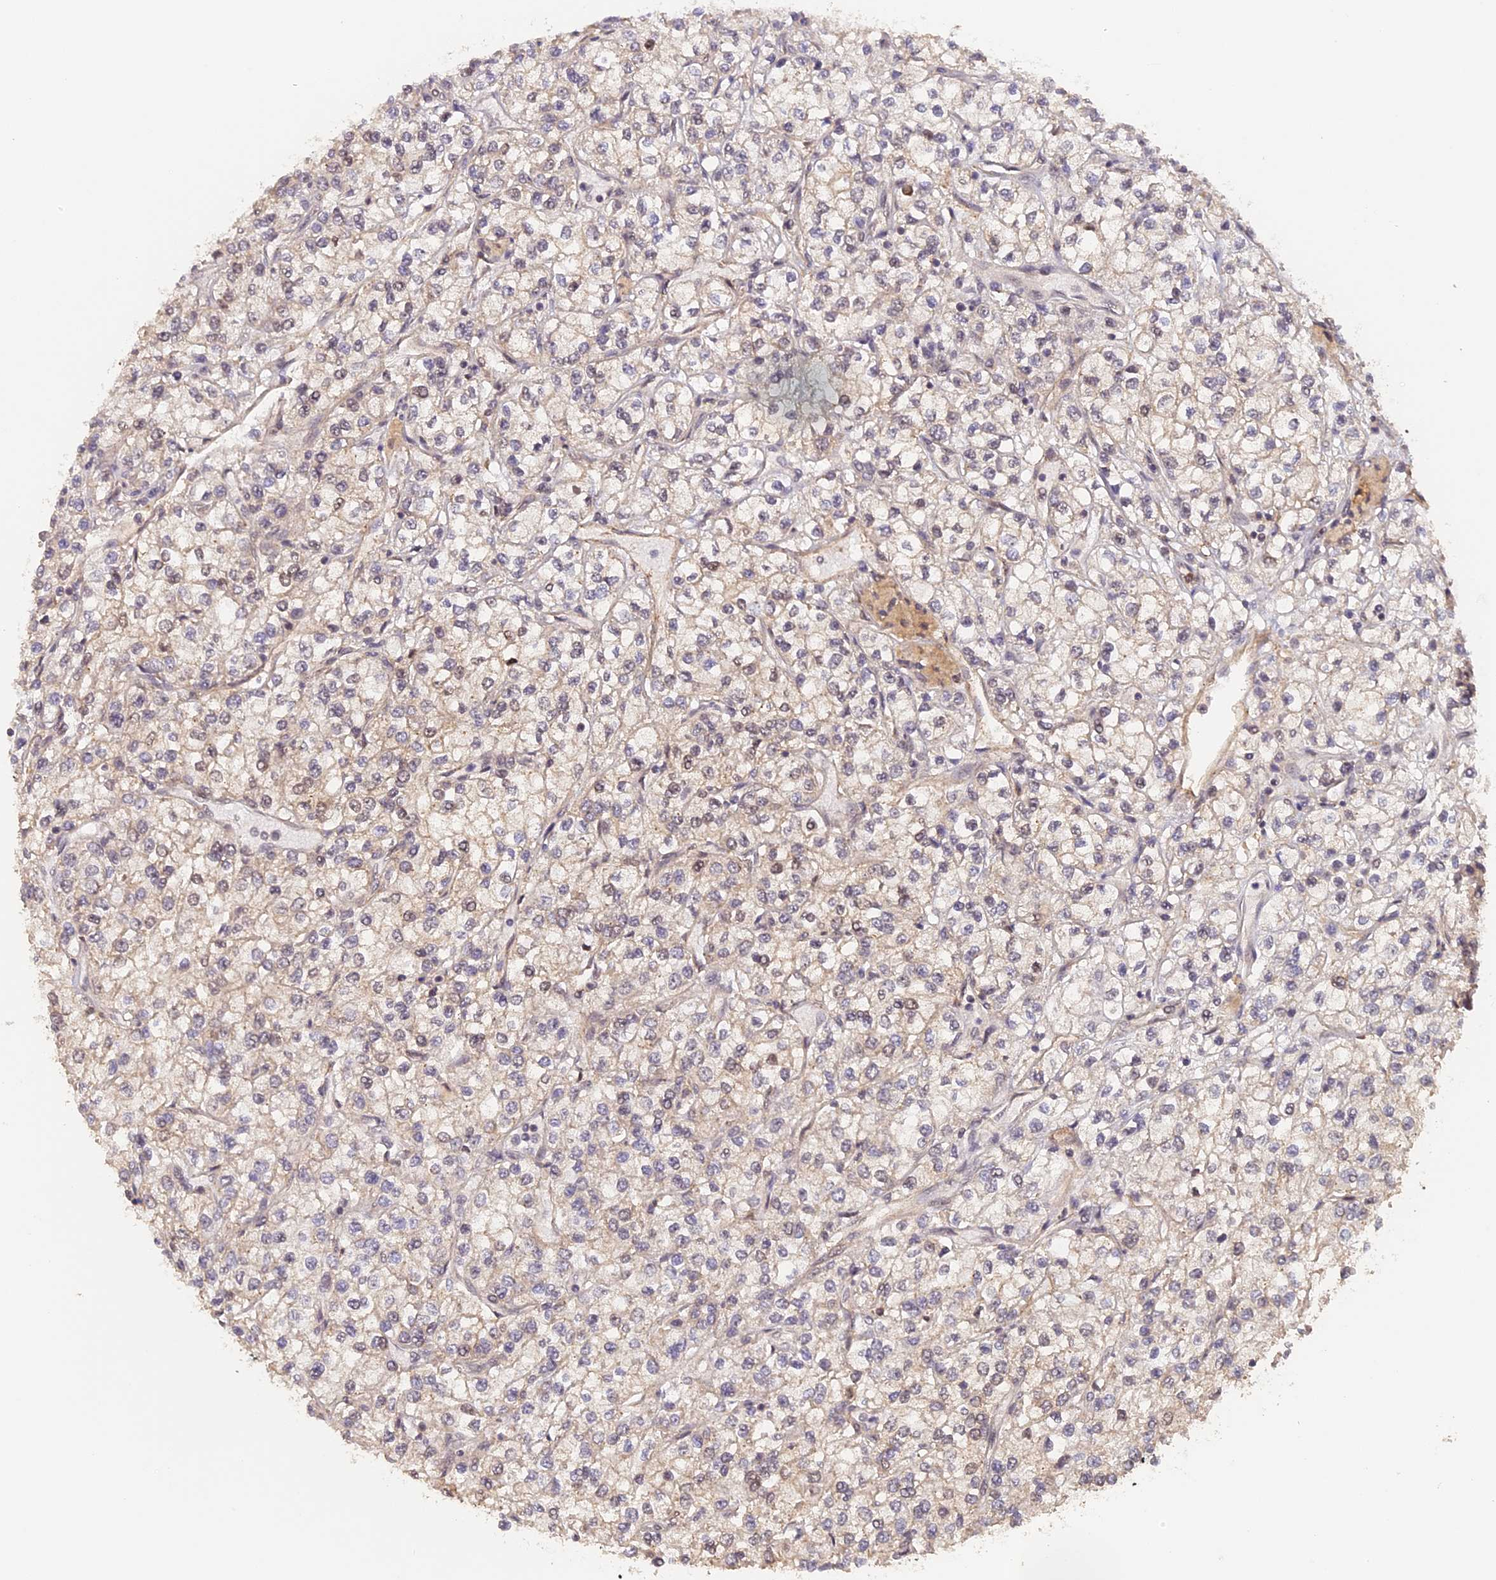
{"staining": {"intensity": "negative", "quantity": "none", "location": "none"}, "tissue": "renal cancer", "cell_type": "Tumor cells", "image_type": "cancer", "snomed": [{"axis": "morphology", "description": "Adenocarcinoma, NOS"}, {"axis": "topography", "description": "Kidney"}], "caption": "The micrograph demonstrates no staining of tumor cells in renal cancer. (Stains: DAB (3,3'-diaminobenzidine) IHC with hematoxylin counter stain, Microscopy: brightfield microscopy at high magnification).", "gene": "MYBL2", "patient": {"sex": "male", "age": 80}}